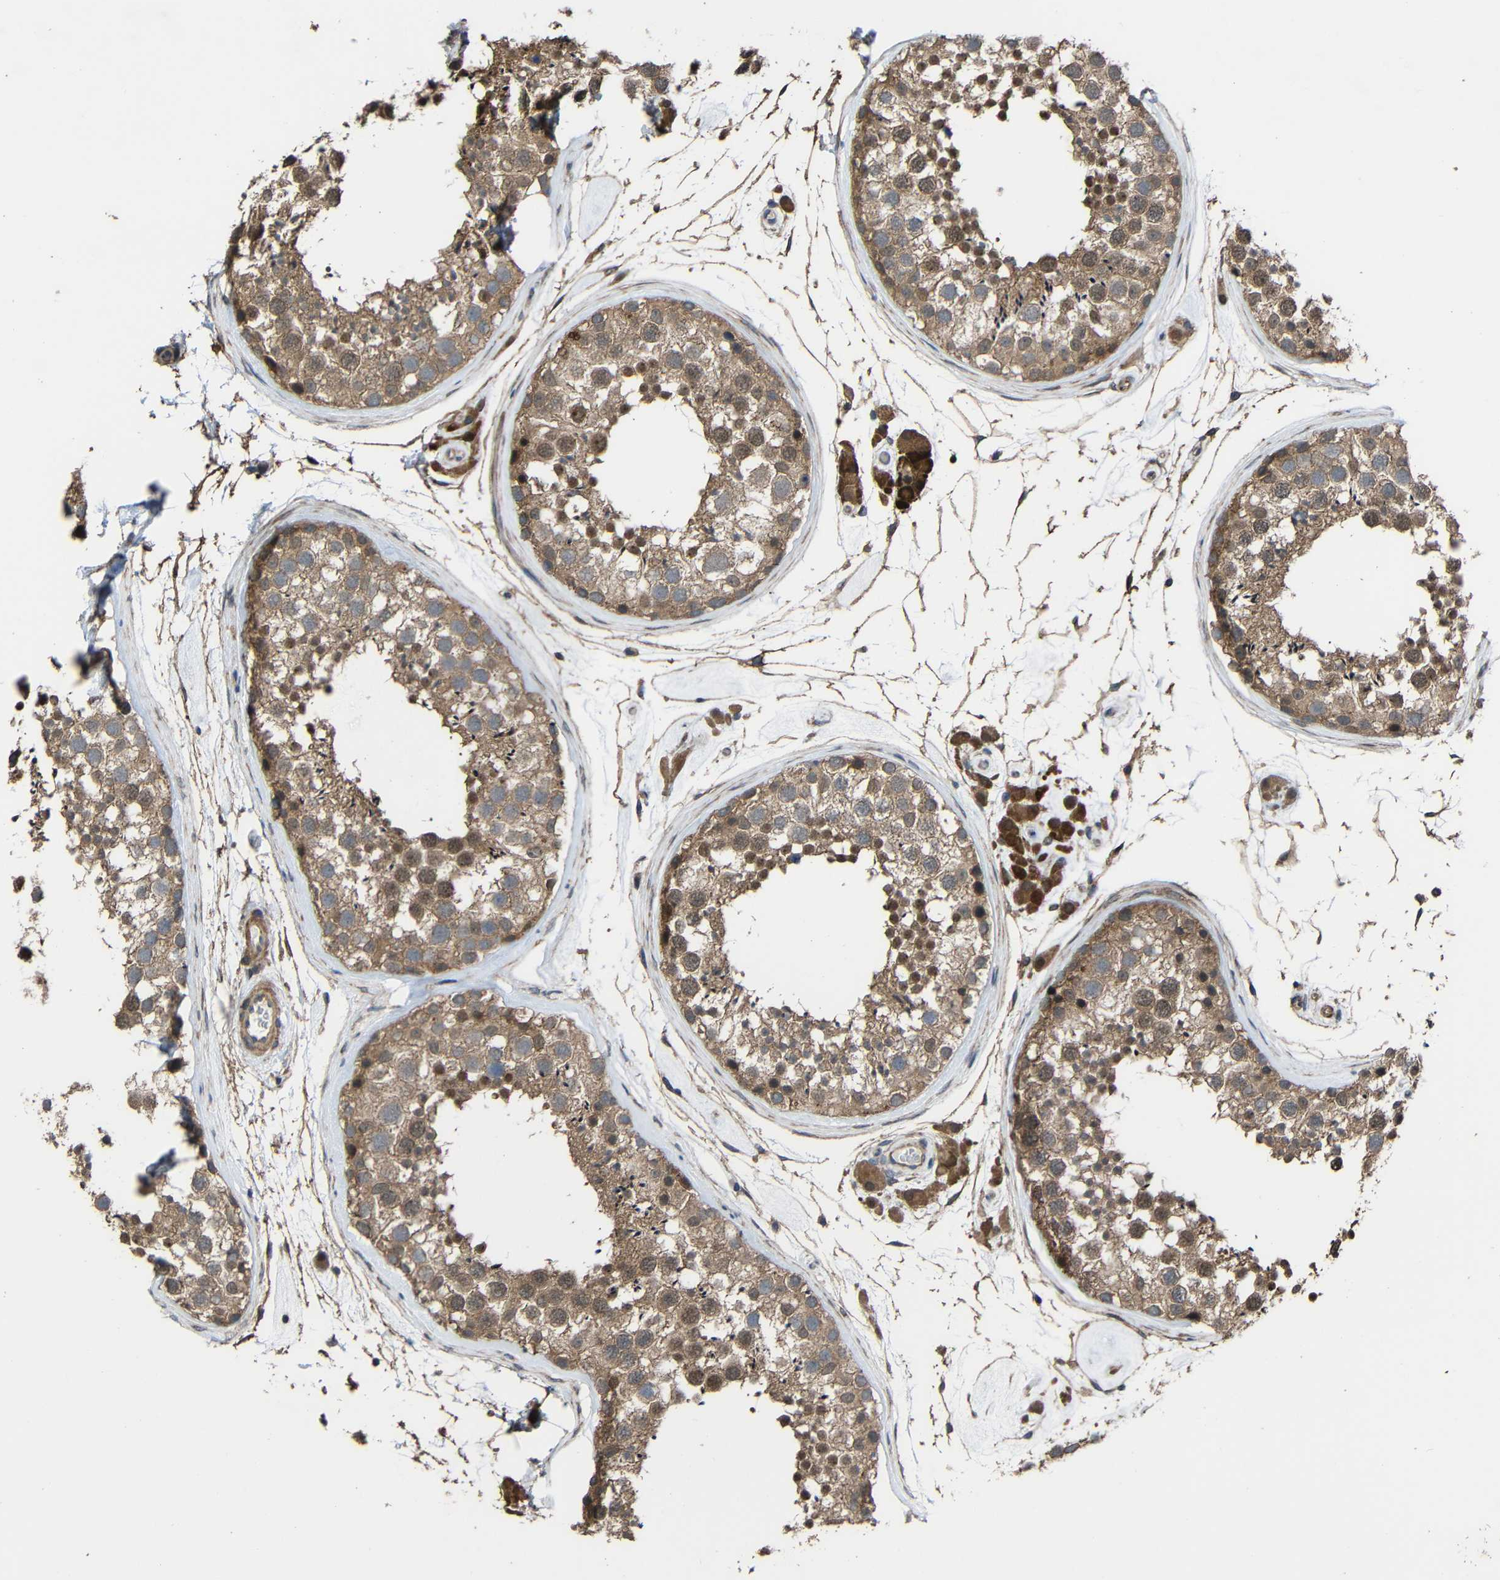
{"staining": {"intensity": "moderate", "quantity": ">75%", "location": "cytoplasmic/membranous,nuclear"}, "tissue": "testis", "cell_type": "Cells in seminiferous ducts", "image_type": "normal", "snomed": [{"axis": "morphology", "description": "Normal tissue, NOS"}, {"axis": "topography", "description": "Testis"}], "caption": "Testis stained with IHC shows moderate cytoplasmic/membranous,nuclear staining in approximately >75% of cells in seminiferous ducts. Nuclei are stained in blue.", "gene": "CHST9", "patient": {"sex": "male", "age": 46}}